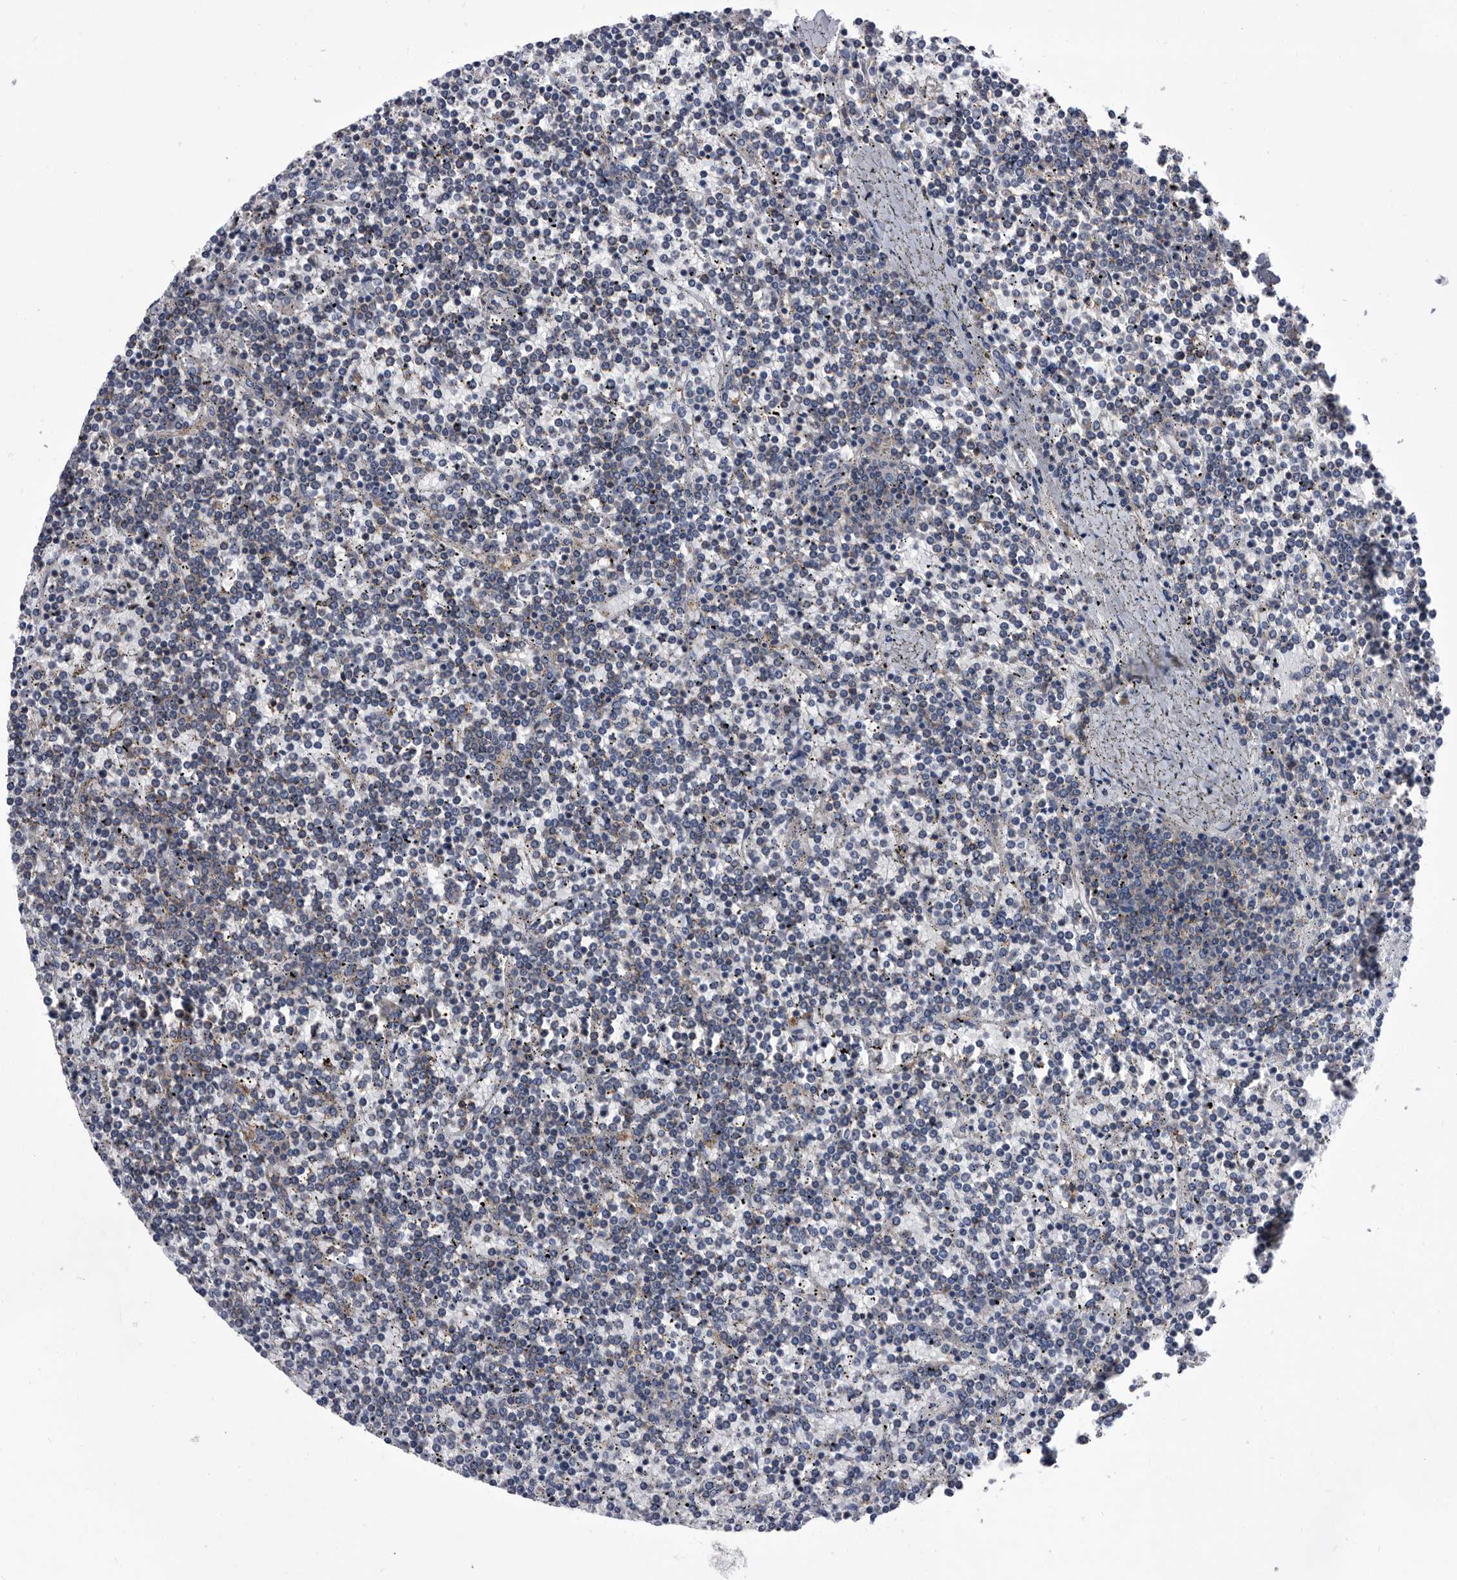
{"staining": {"intensity": "negative", "quantity": "none", "location": "none"}, "tissue": "lymphoma", "cell_type": "Tumor cells", "image_type": "cancer", "snomed": [{"axis": "morphology", "description": "Malignant lymphoma, non-Hodgkin's type, Low grade"}, {"axis": "topography", "description": "Spleen"}], "caption": "Immunohistochemistry (IHC) histopathology image of neoplastic tissue: human malignant lymphoma, non-Hodgkin's type (low-grade) stained with DAB reveals no significant protein staining in tumor cells. (Stains: DAB immunohistochemistry (IHC) with hematoxylin counter stain, Microscopy: brightfield microscopy at high magnification).", "gene": "DTNBP1", "patient": {"sex": "female", "age": 19}}